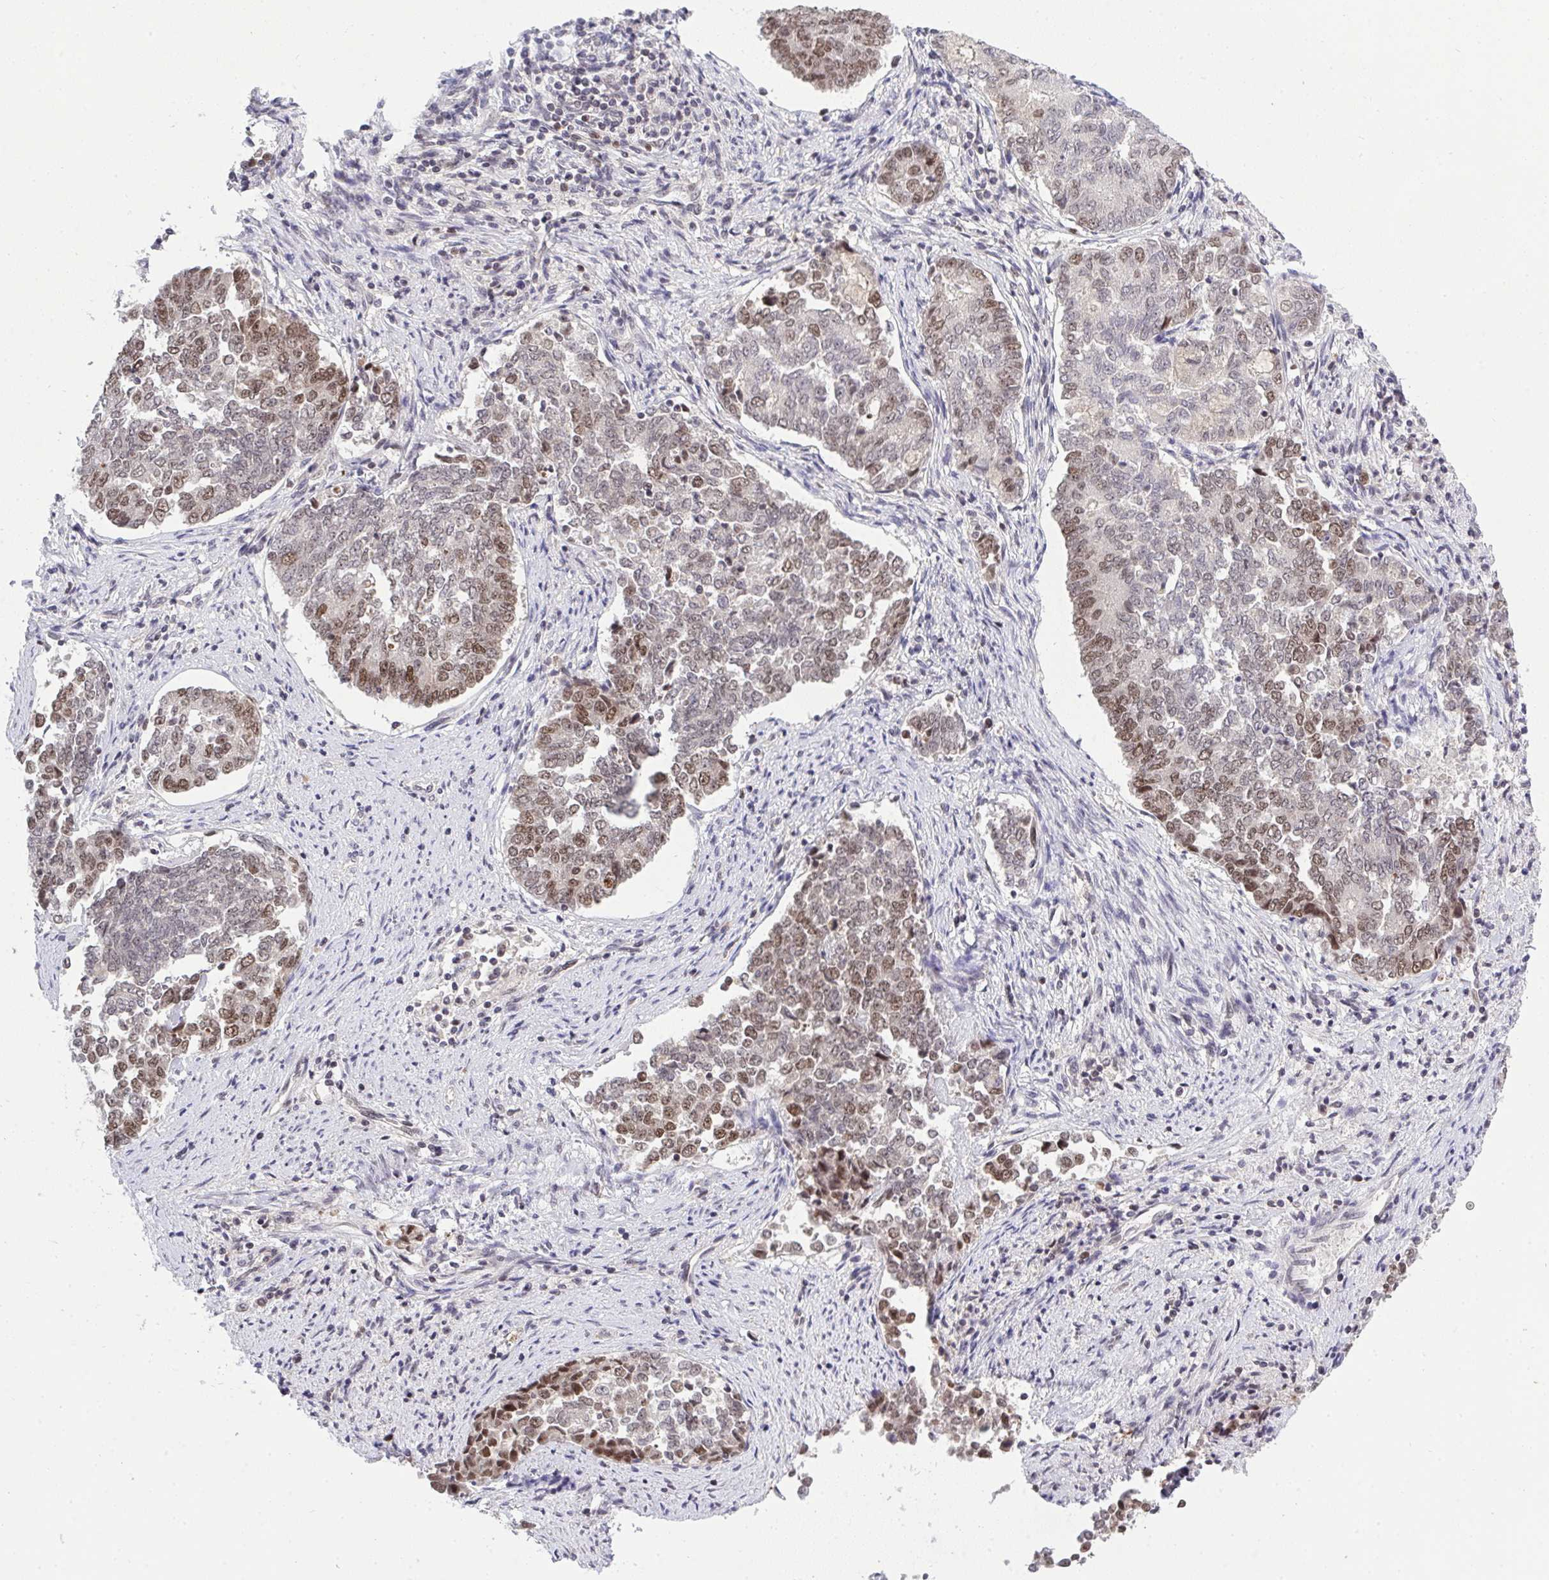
{"staining": {"intensity": "weak", "quantity": "25%-75%", "location": "nuclear"}, "tissue": "endometrial cancer", "cell_type": "Tumor cells", "image_type": "cancer", "snomed": [{"axis": "morphology", "description": "Adenocarcinoma, NOS"}, {"axis": "topography", "description": "Endometrium"}], "caption": "Immunohistochemistry (IHC) of adenocarcinoma (endometrial) exhibits low levels of weak nuclear staining in approximately 25%-75% of tumor cells.", "gene": "RFC4", "patient": {"sex": "female", "age": 80}}